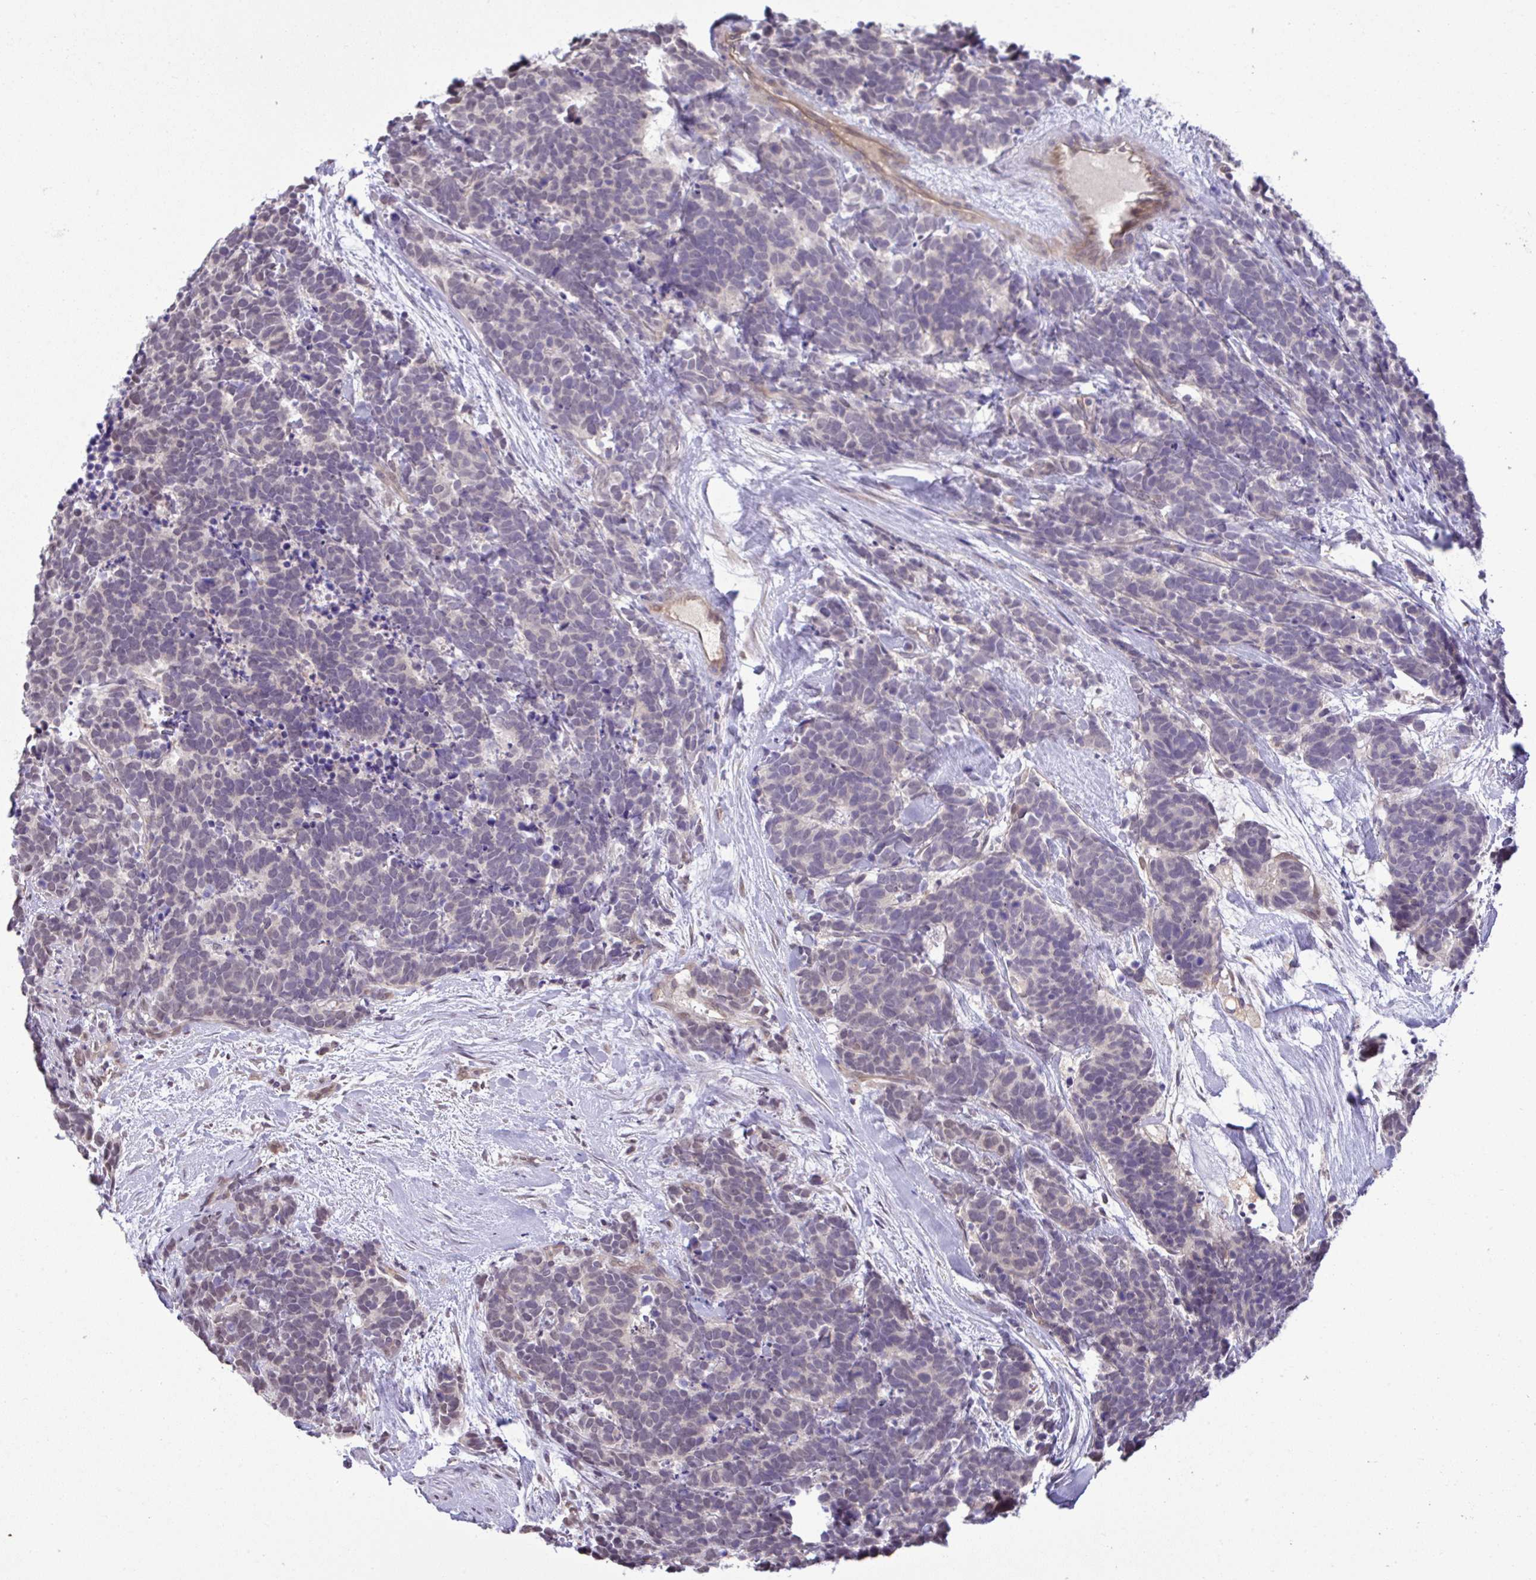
{"staining": {"intensity": "negative", "quantity": "none", "location": "none"}, "tissue": "carcinoid", "cell_type": "Tumor cells", "image_type": "cancer", "snomed": [{"axis": "morphology", "description": "Carcinoma, NOS"}, {"axis": "morphology", "description": "Carcinoid, malignant, NOS"}, {"axis": "topography", "description": "Prostate"}], "caption": "Tumor cells are negative for brown protein staining in carcinoid.", "gene": "C9orf64", "patient": {"sex": "male", "age": 57}}